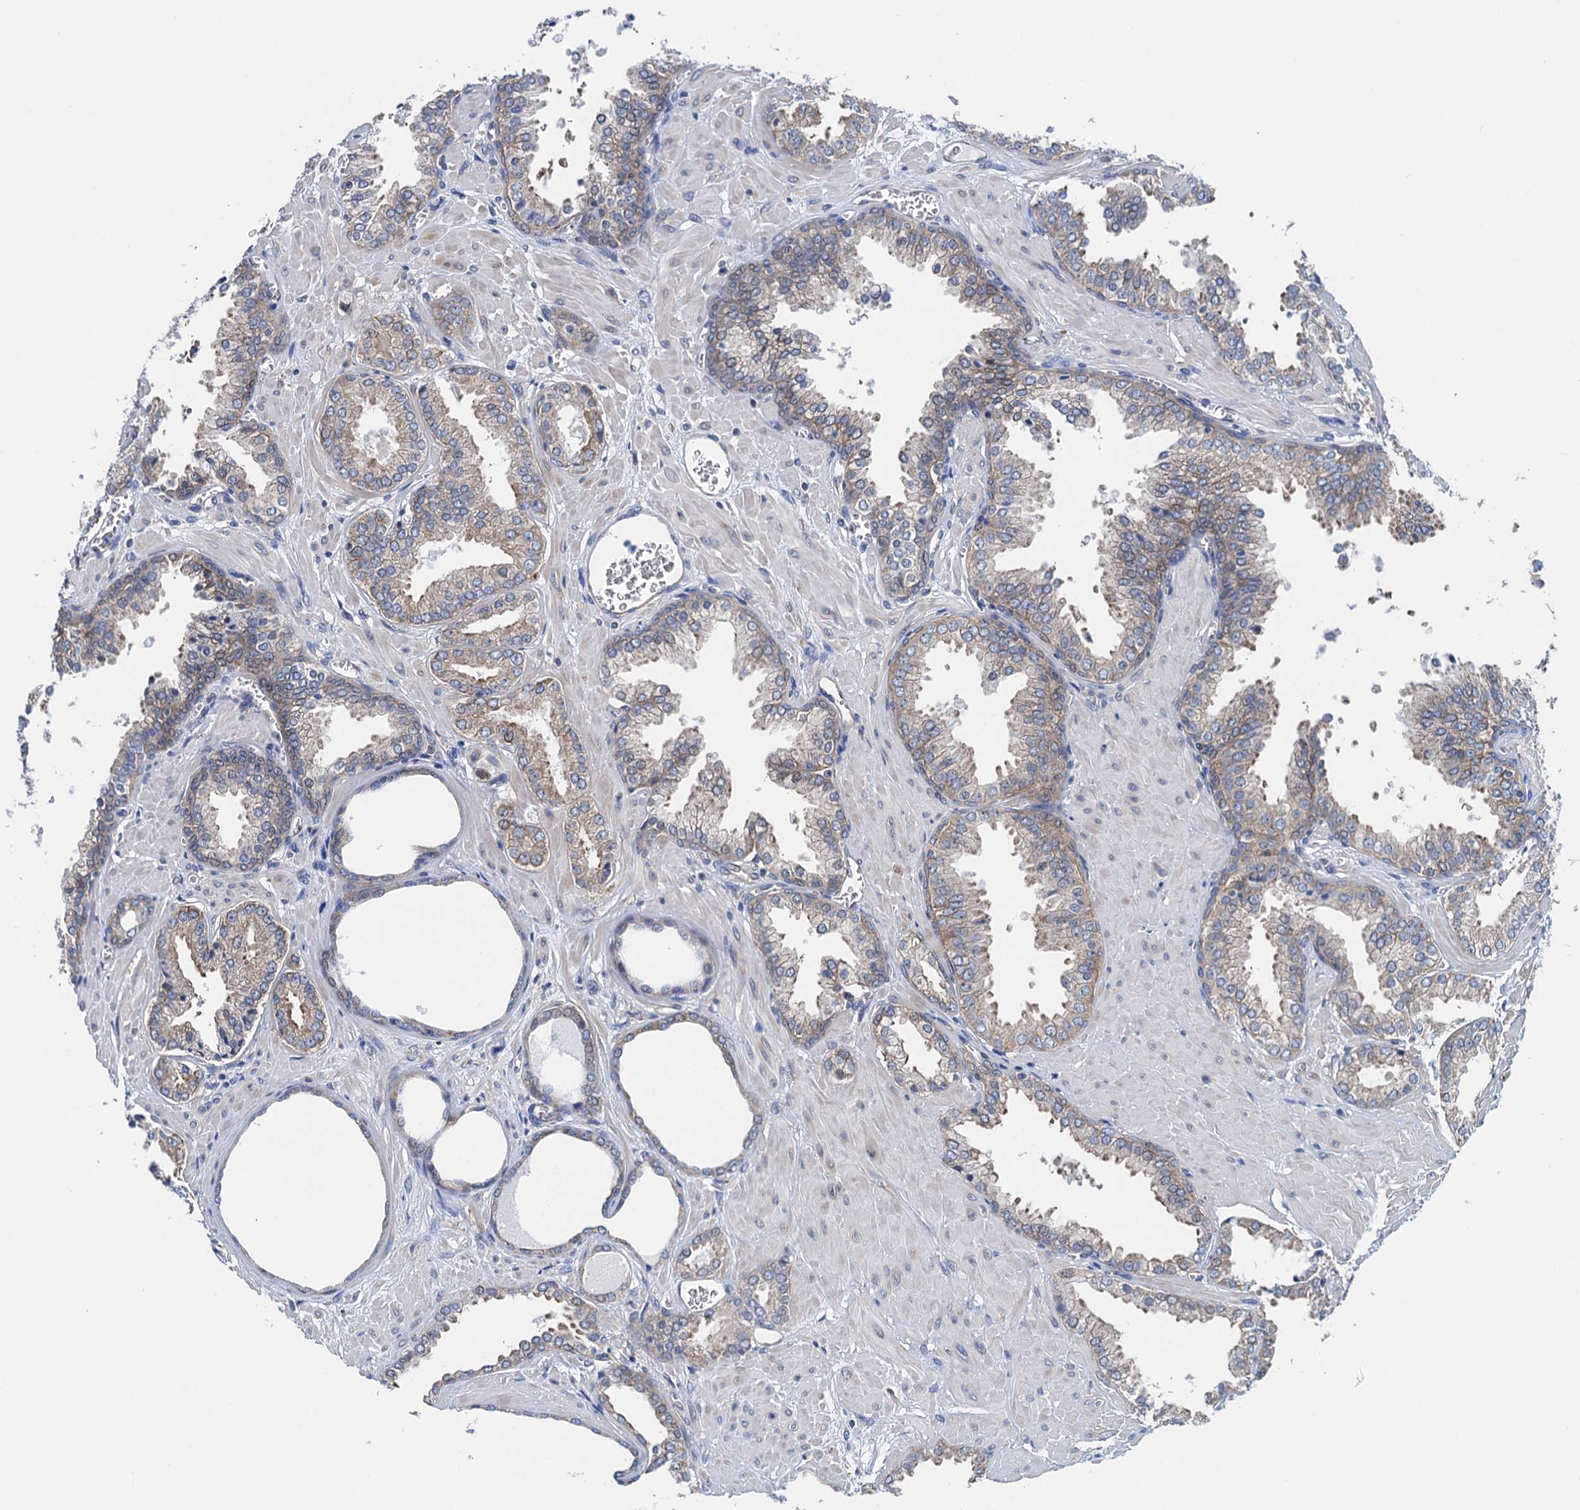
{"staining": {"intensity": "weak", "quantity": "<25%", "location": "cytoplasmic/membranous"}, "tissue": "prostate cancer", "cell_type": "Tumor cells", "image_type": "cancer", "snomed": [{"axis": "morphology", "description": "Adenocarcinoma, Low grade"}, {"axis": "topography", "description": "Prostate"}], "caption": "Protein analysis of prostate cancer (low-grade adenocarcinoma) demonstrates no significant staining in tumor cells.", "gene": "SLC12A7", "patient": {"sex": "male", "age": 67}}